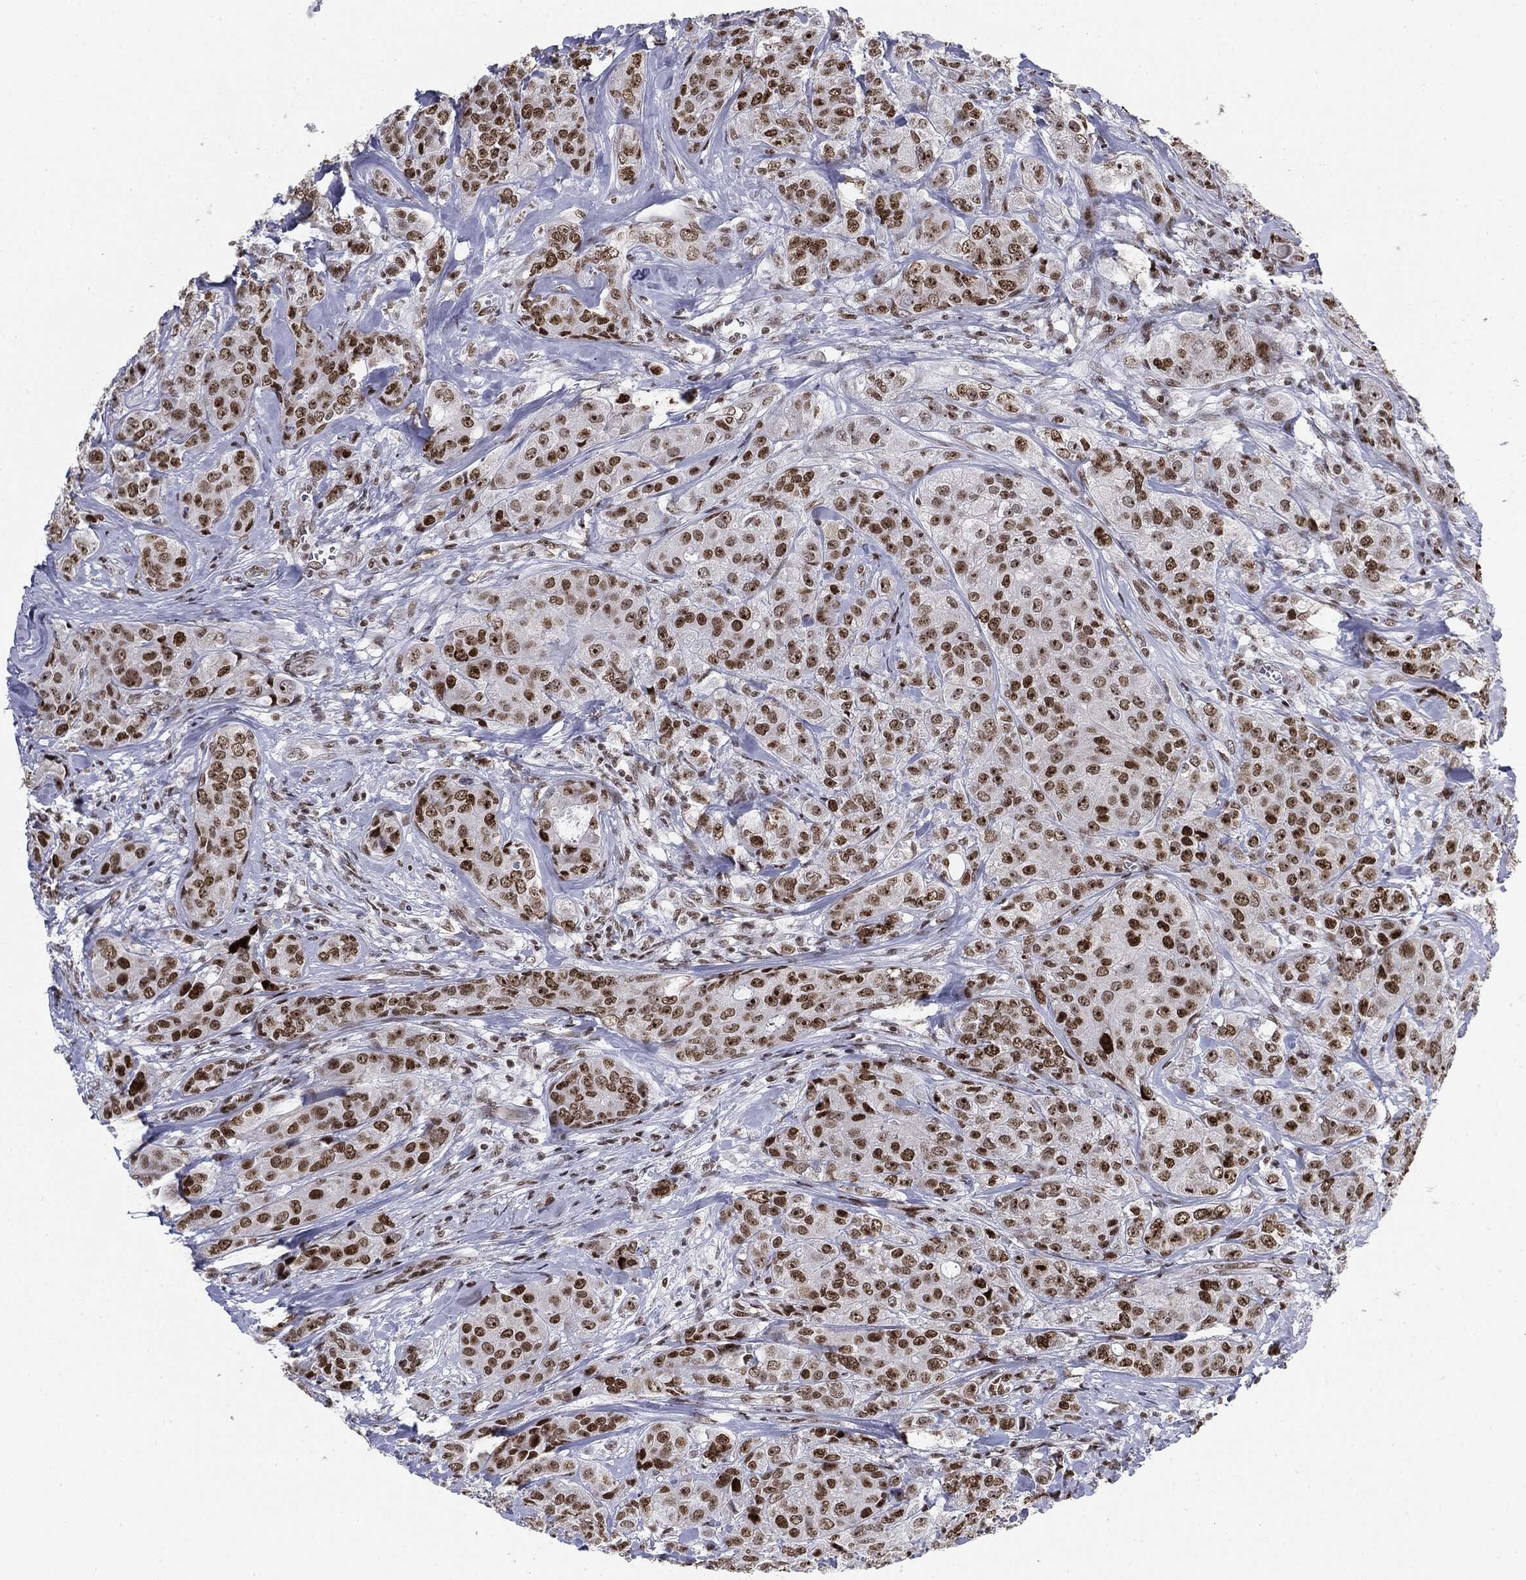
{"staining": {"intensity": "strong", "quantity": ">75%", "location": "nuclear"}, "tissue": "breast cancer", "cell_type": "Tumor cells", "image_type": "cancer", "snomed": [{"axis": "morphology", "description": "Normal tissue, NOS"}, {"axis": "morphology", "description": "Duct carcinoma"}, {"axis": "topography", "description": "Breast"}], "caption": "About >75% of tumor cells in breast cancer (intraductal carcinoma) display strong nuclear protein expression as visualized by brown immunohistochemical staining.", "gene": "MDC1", "patient": {"sex": "female", "age": 43}}